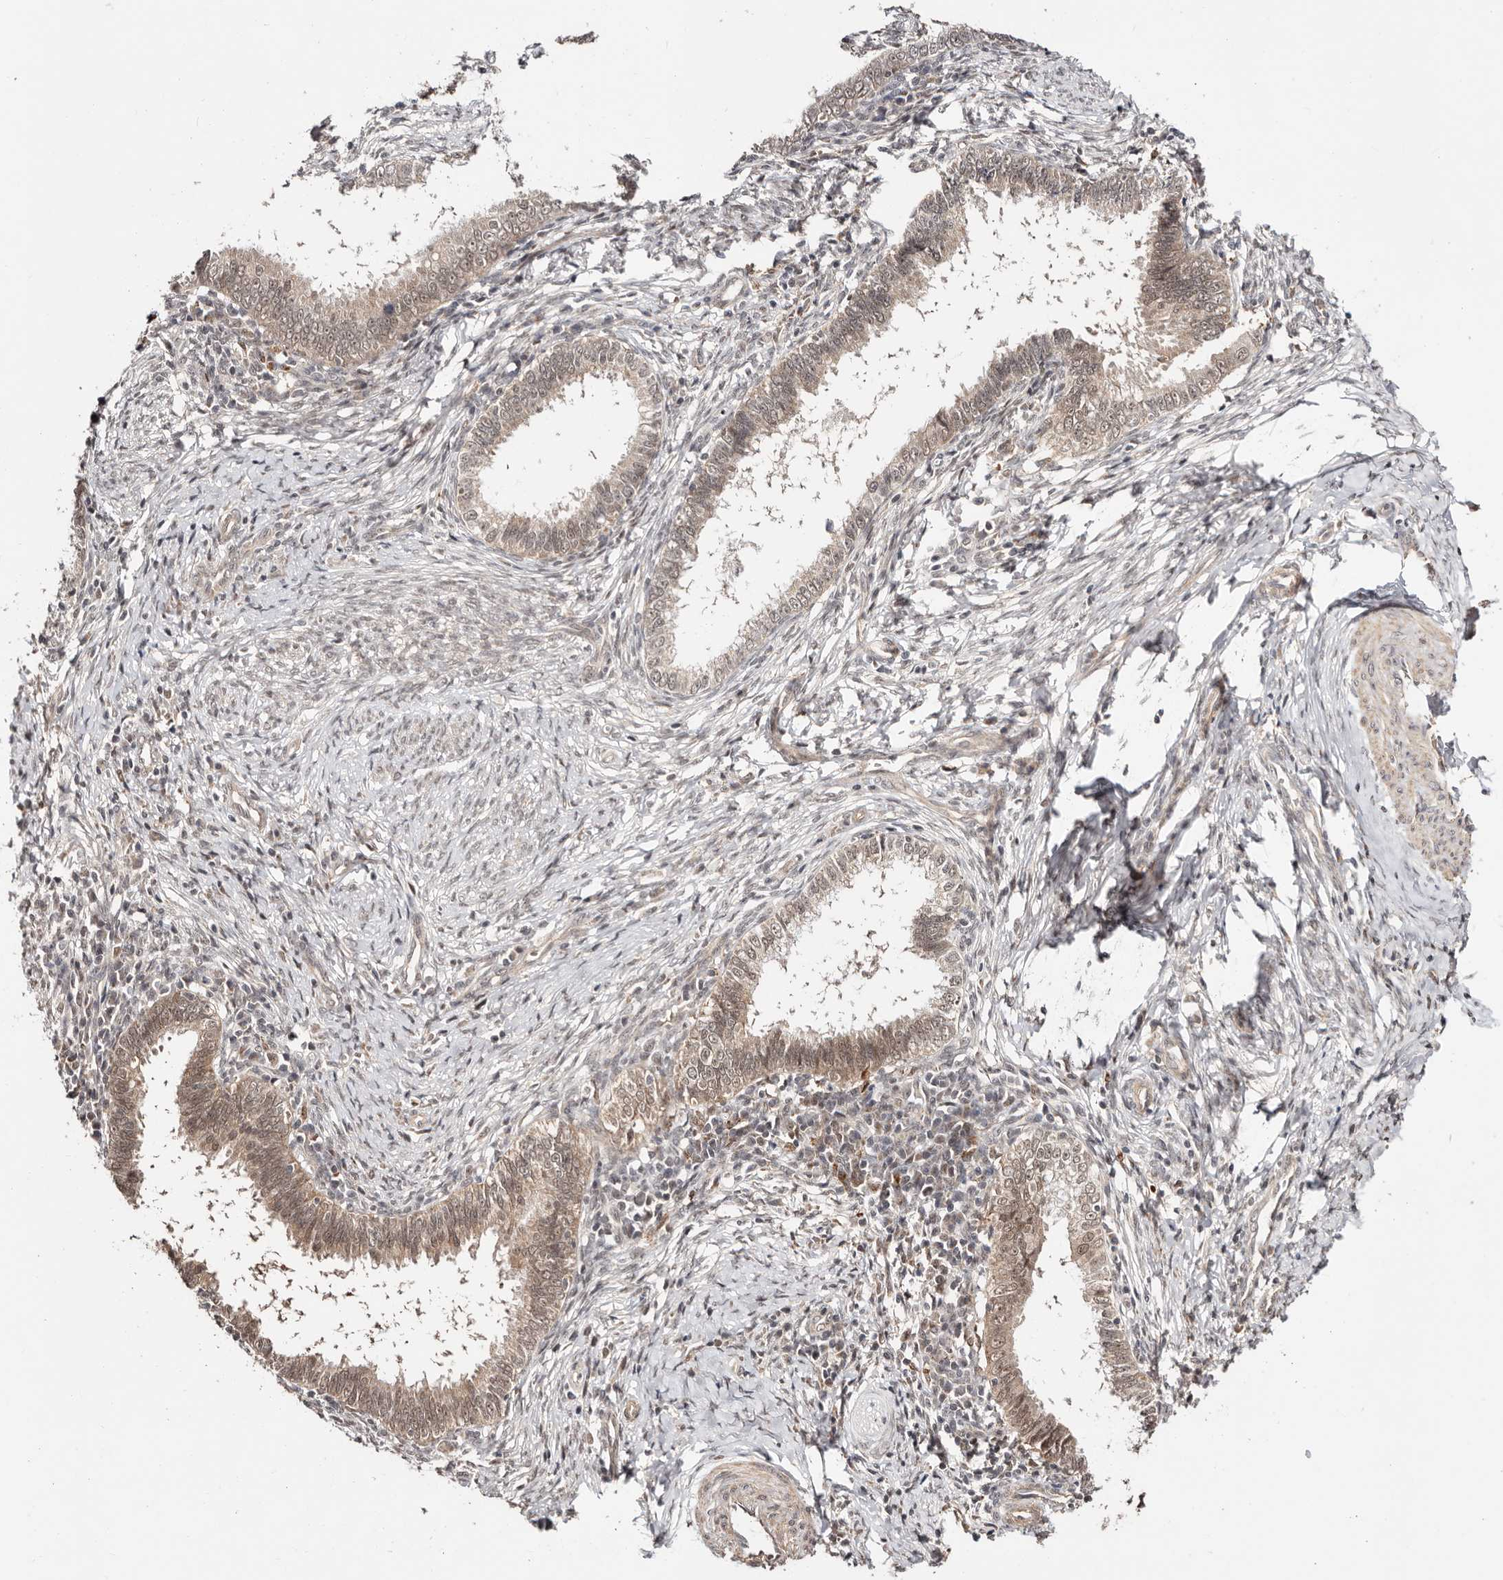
{"staining": {"intensity": "moderate", "quantity": ">75%", "location": "cytoplasmic/membranous,nuclear"}, "tissue": "cervical cancer", "cell_type": "Tumor cells", "image_type": "cancer", "snomed": [{"axis": "morphology", "description": "Adenocarcinoma, NOS"}, {"axis": "topography", "description": "Cervix"}], "caption": "Protein staining of adenocarcinoma (cervical) tissue reveals moderate cytoplasmic/membranous and nuclear staining in approximately >75% of tumor cells.", "gene": "CTNNBL1", "patient": {"sex": "female", "age": 36}}